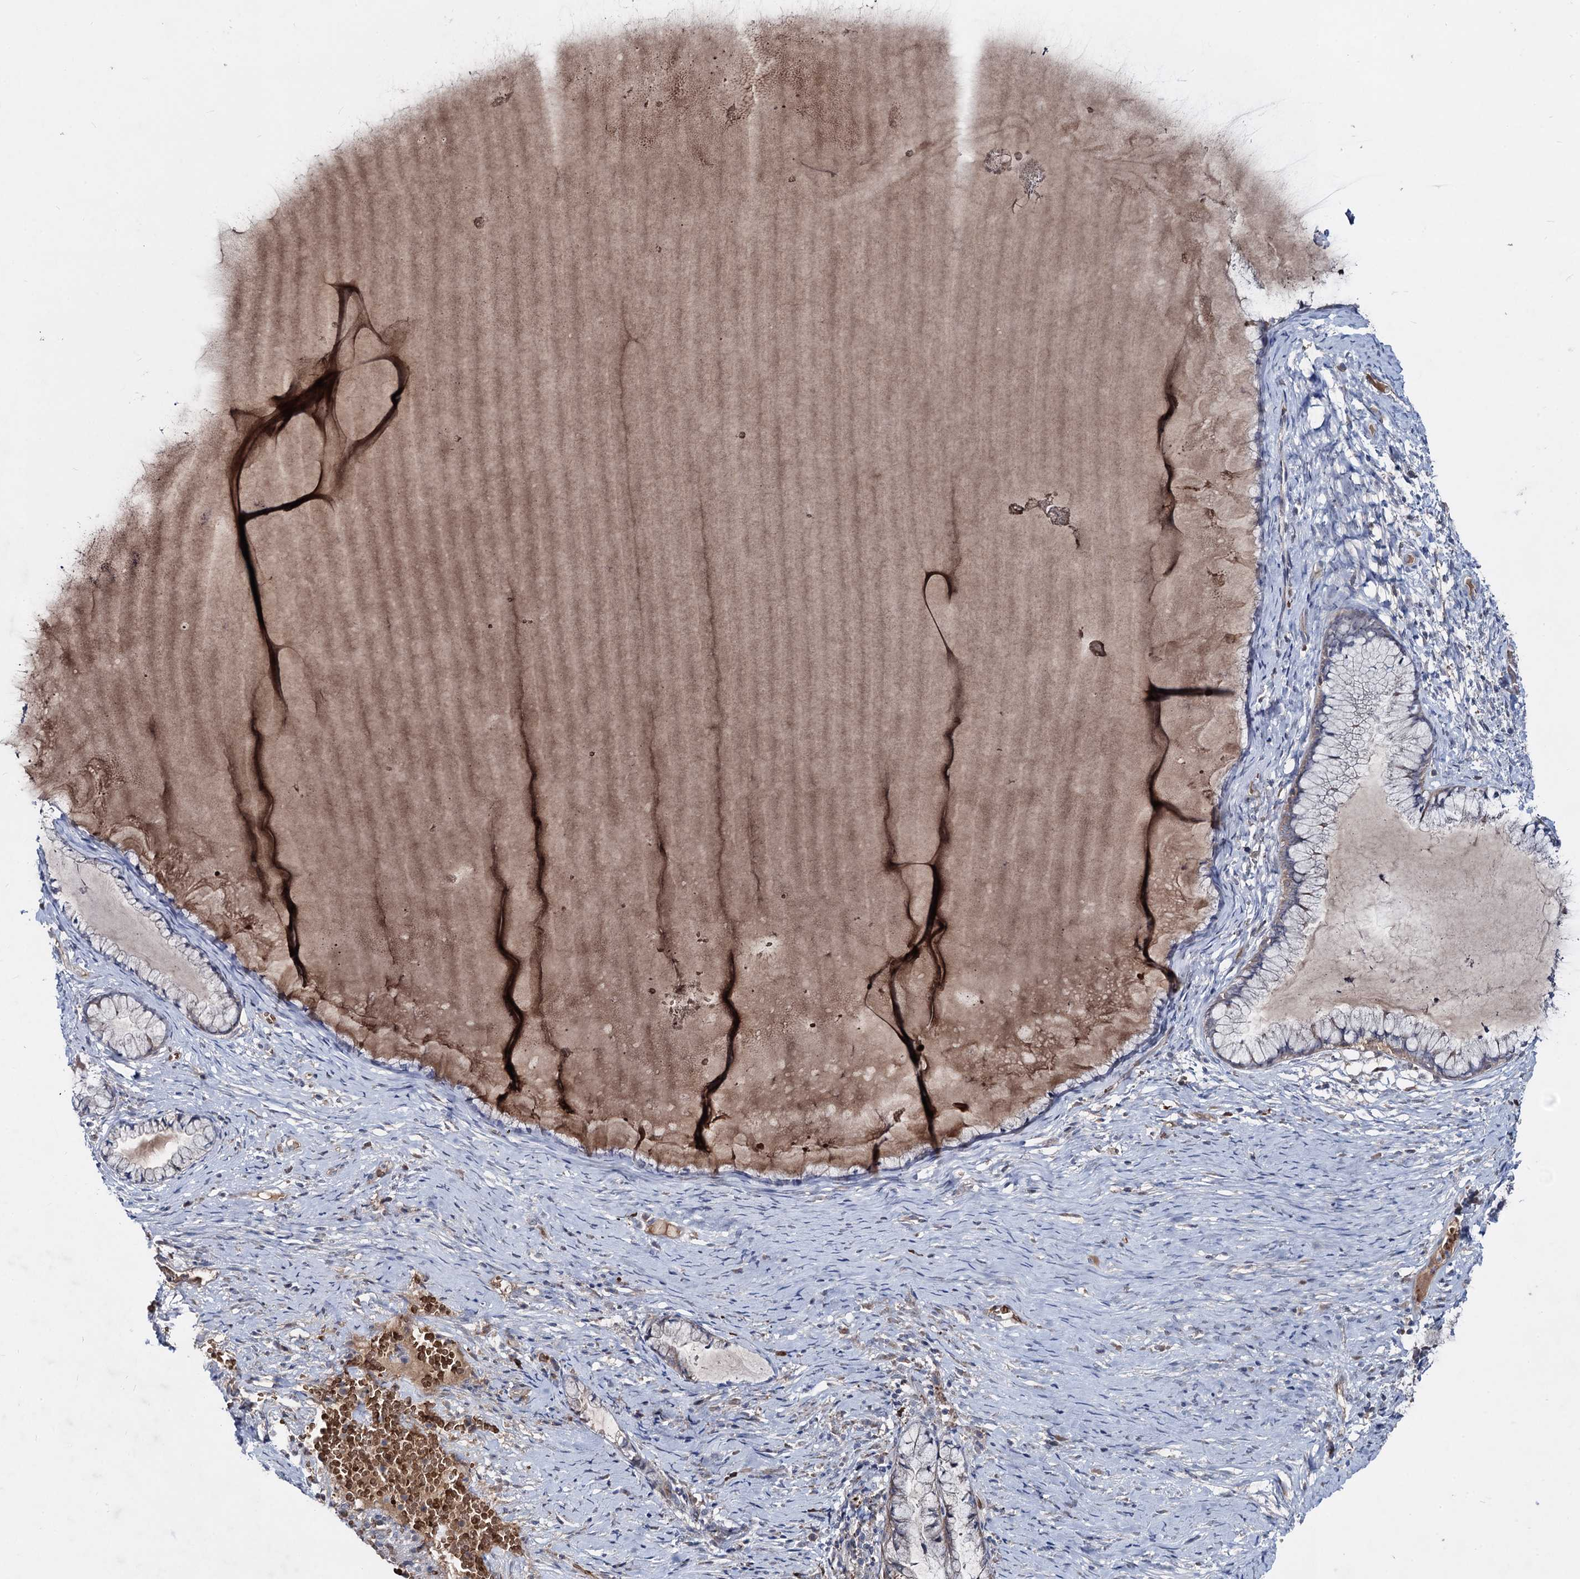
{"staining": {"intensity": "weak", "quantity": "<25%", "location": "cytoplasmic/membranous"}, "tissue": "cervix", "cell_type": "Glandular cells", "image_type": "normal", "snomed": [{"axis": "morphology", "description": "Normal tissue, NOS"}, {"axis": "topography", "description": "Cervix"}], "caption": "Immunohistochemical staining of benign human cervix demonstrates no significant expression in glandular cells. The staining was performed using DAB to visualize the protein expression in brown, while the nuclei were stained in blue with hematoxylin (Magnification: 20x).", "gene": "RNF6", "patient": {"sex": "female", "age": 42}}